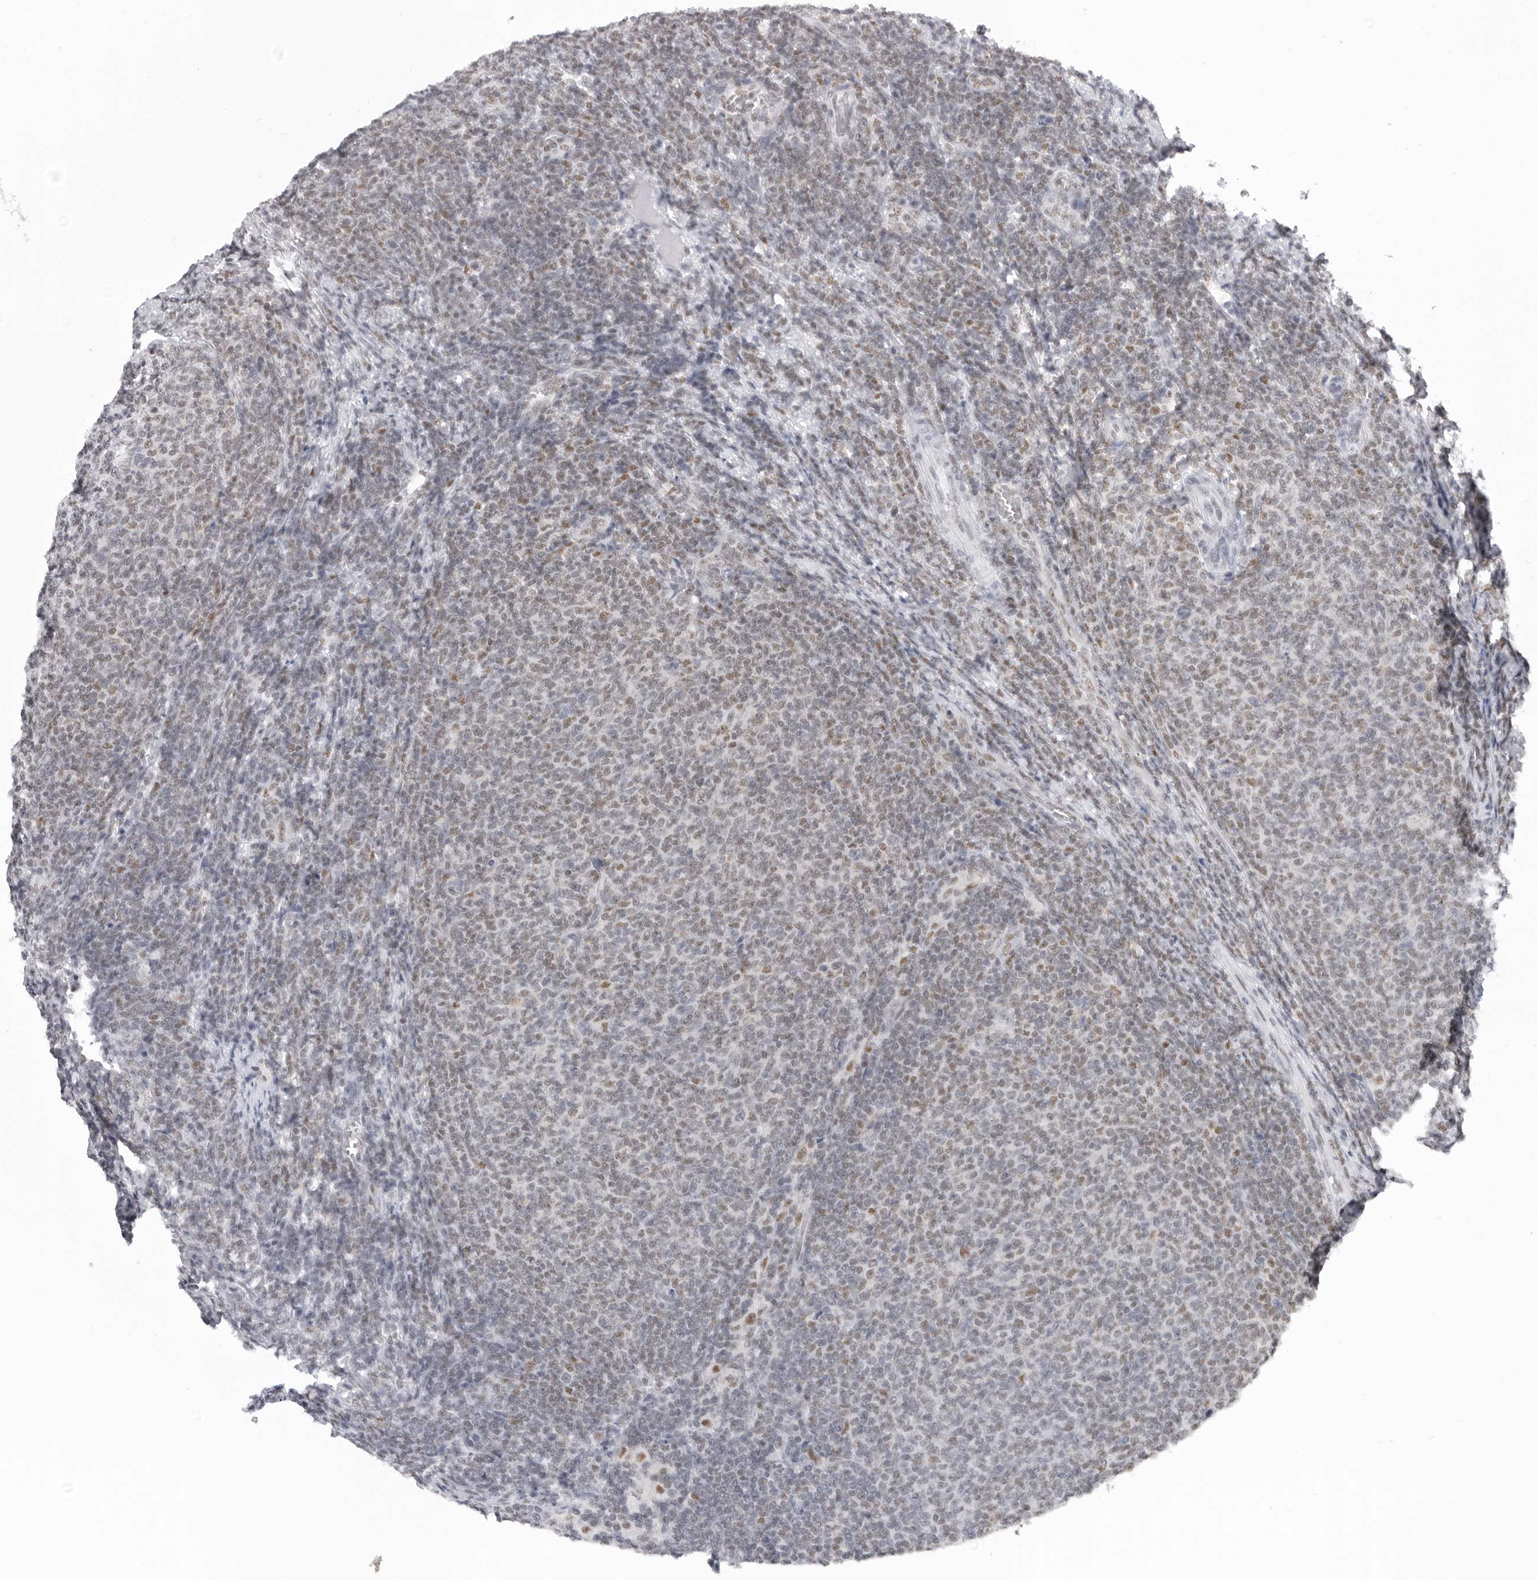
{"staining": {"intensity": "weak", "quantity": "25%-75%", "location": "nuclear"}, "tissue": "lymphoma", "cell_type": "Tumor cells", "image_type": "cancer", "snomed": [{"axis": "morphology", "description": "Malignant lymphoma, non-Hodgkin's type, Low grade"}, {"axis": "topography", "description": "Lymph node"}], "caption": "High-magnification brightfield microscopy of malignant lymphoma, non-Hodgkin's type (low-grade) stained with DAB (brown) and counterstained with hematoxylin (blue). tumor cells exhibit weak nuclear expression is present in about25%-75% of cells.", "gene": "RPA2", "patient": {"sex": "male", "age": 66}}